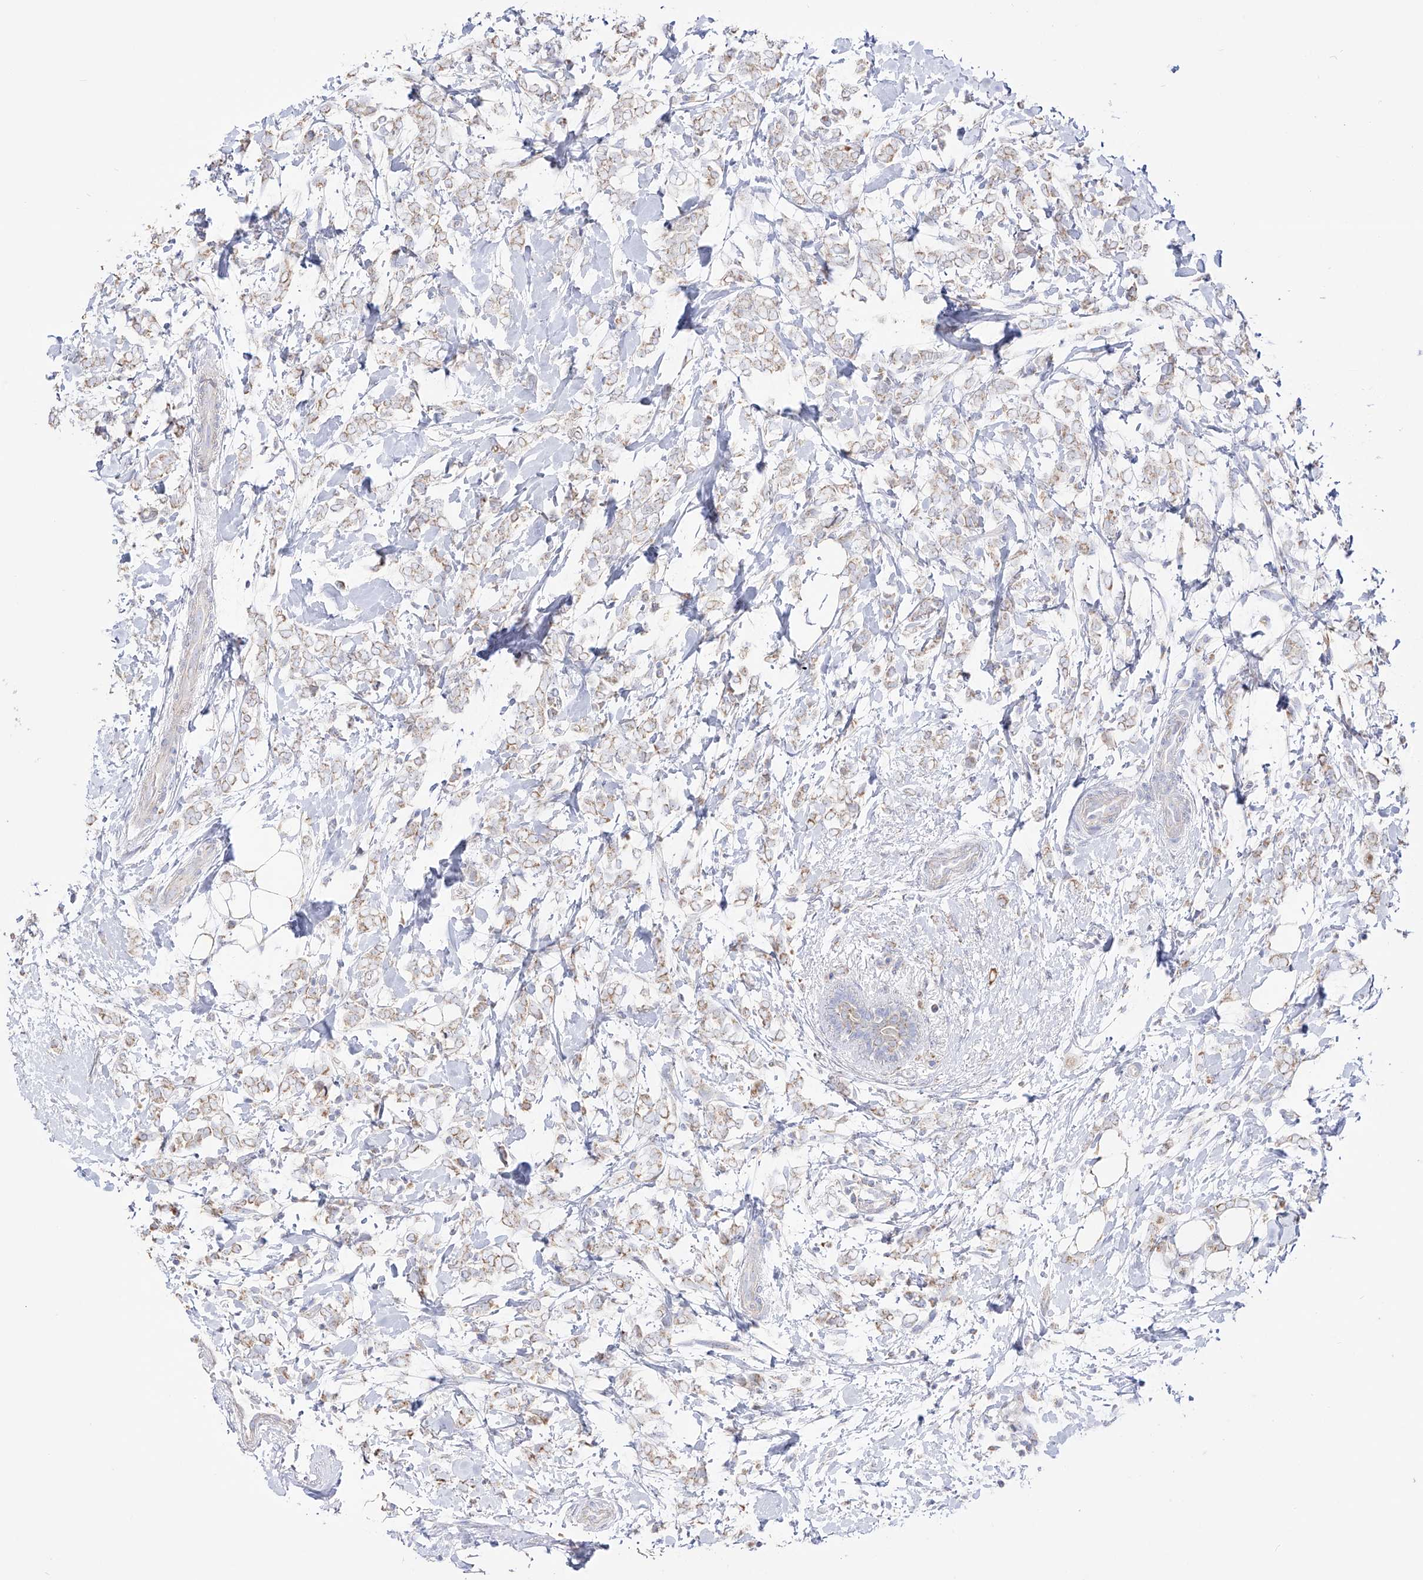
{"staining": {"intensity": "weak", "quantity": "25%-75%", "location": "cytoplasmic/membranous"}, "tissue": "breast cancer", "cell_type": "Tumor cells", "image_type": "cancer", "snomed": [{"axis": "morphology", "description": "Normal tissue, NOS"}, {"axis": "morphology", "description": "Lobular carcinoma"}, {"axis": "topography", "description": "Breast"}], "caption": "A photomicrograph of breast cancer (lobular carcinoma) stained for a protein exhibits weak cytoplasmic/membranous brown staining in tumor cells.", "gene": "RCHY1", "patient": {"sex": "female", "age": 47}}